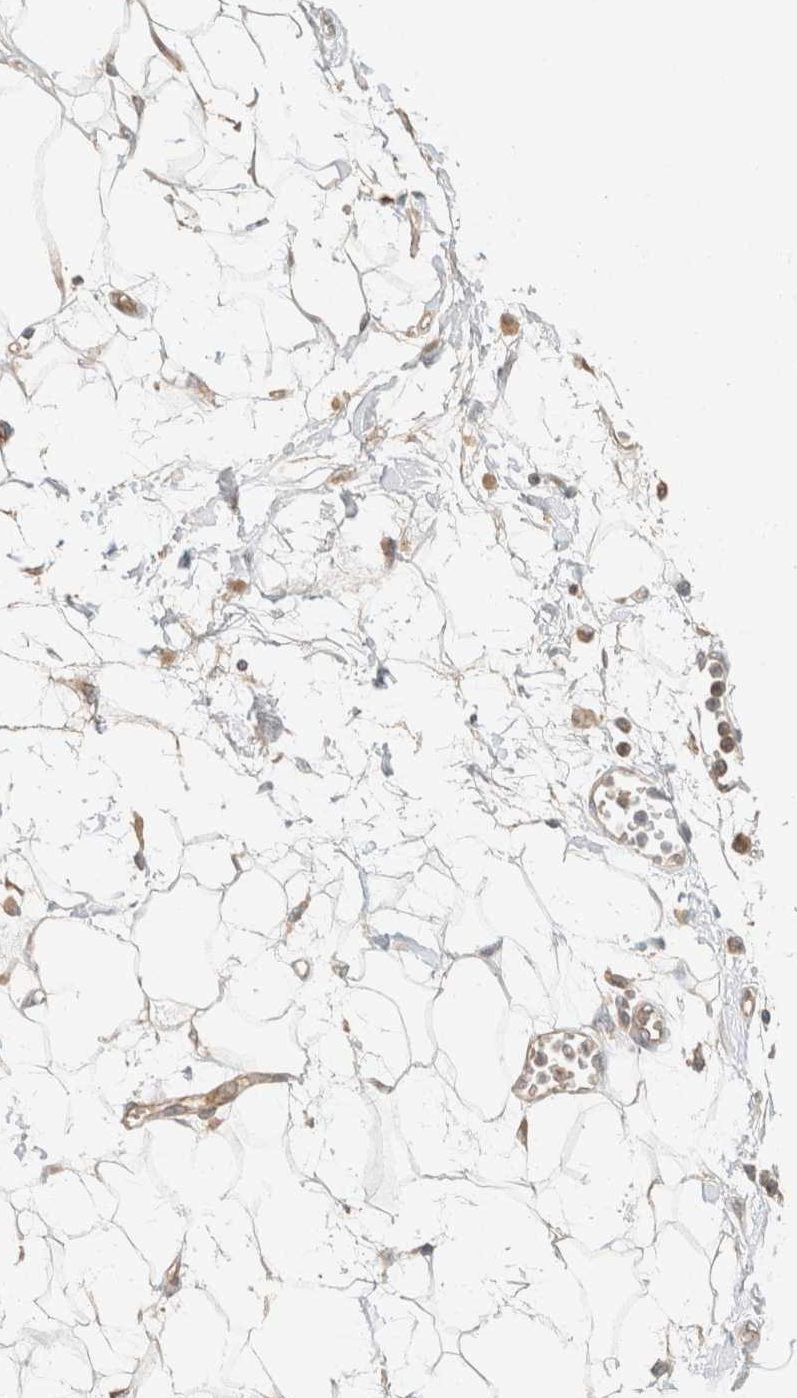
{"staining": {"intensity": "weak", "quantity": "25%-75%", "location": "cytoplasmic/membranous"}, "tissue": "adipose tissue", "cell_type": "Adipocytes", "image_type": "normal", "snomed": [{"axis": "morphology", "description": "Normal tissue, NOS"}, {"axis": "morphology", "description": "Adenocarcinoma, NOS"}, {"axis": "topography", "description": "Duodenum"}, {"axis": "topography", "description": "Peripheral nerve tissue"}], "caption": "High-power microscopy captured an immunohistochemistry (IHC) photomicrograph of normal adipose tissue, revealing weak cytoplasmic/membranous expression in approximately 25%-75% of adipocytes. Nuclei are stained in blue.", "gene": "TACC1", "patient": {"sex": "female", "age": 60}}